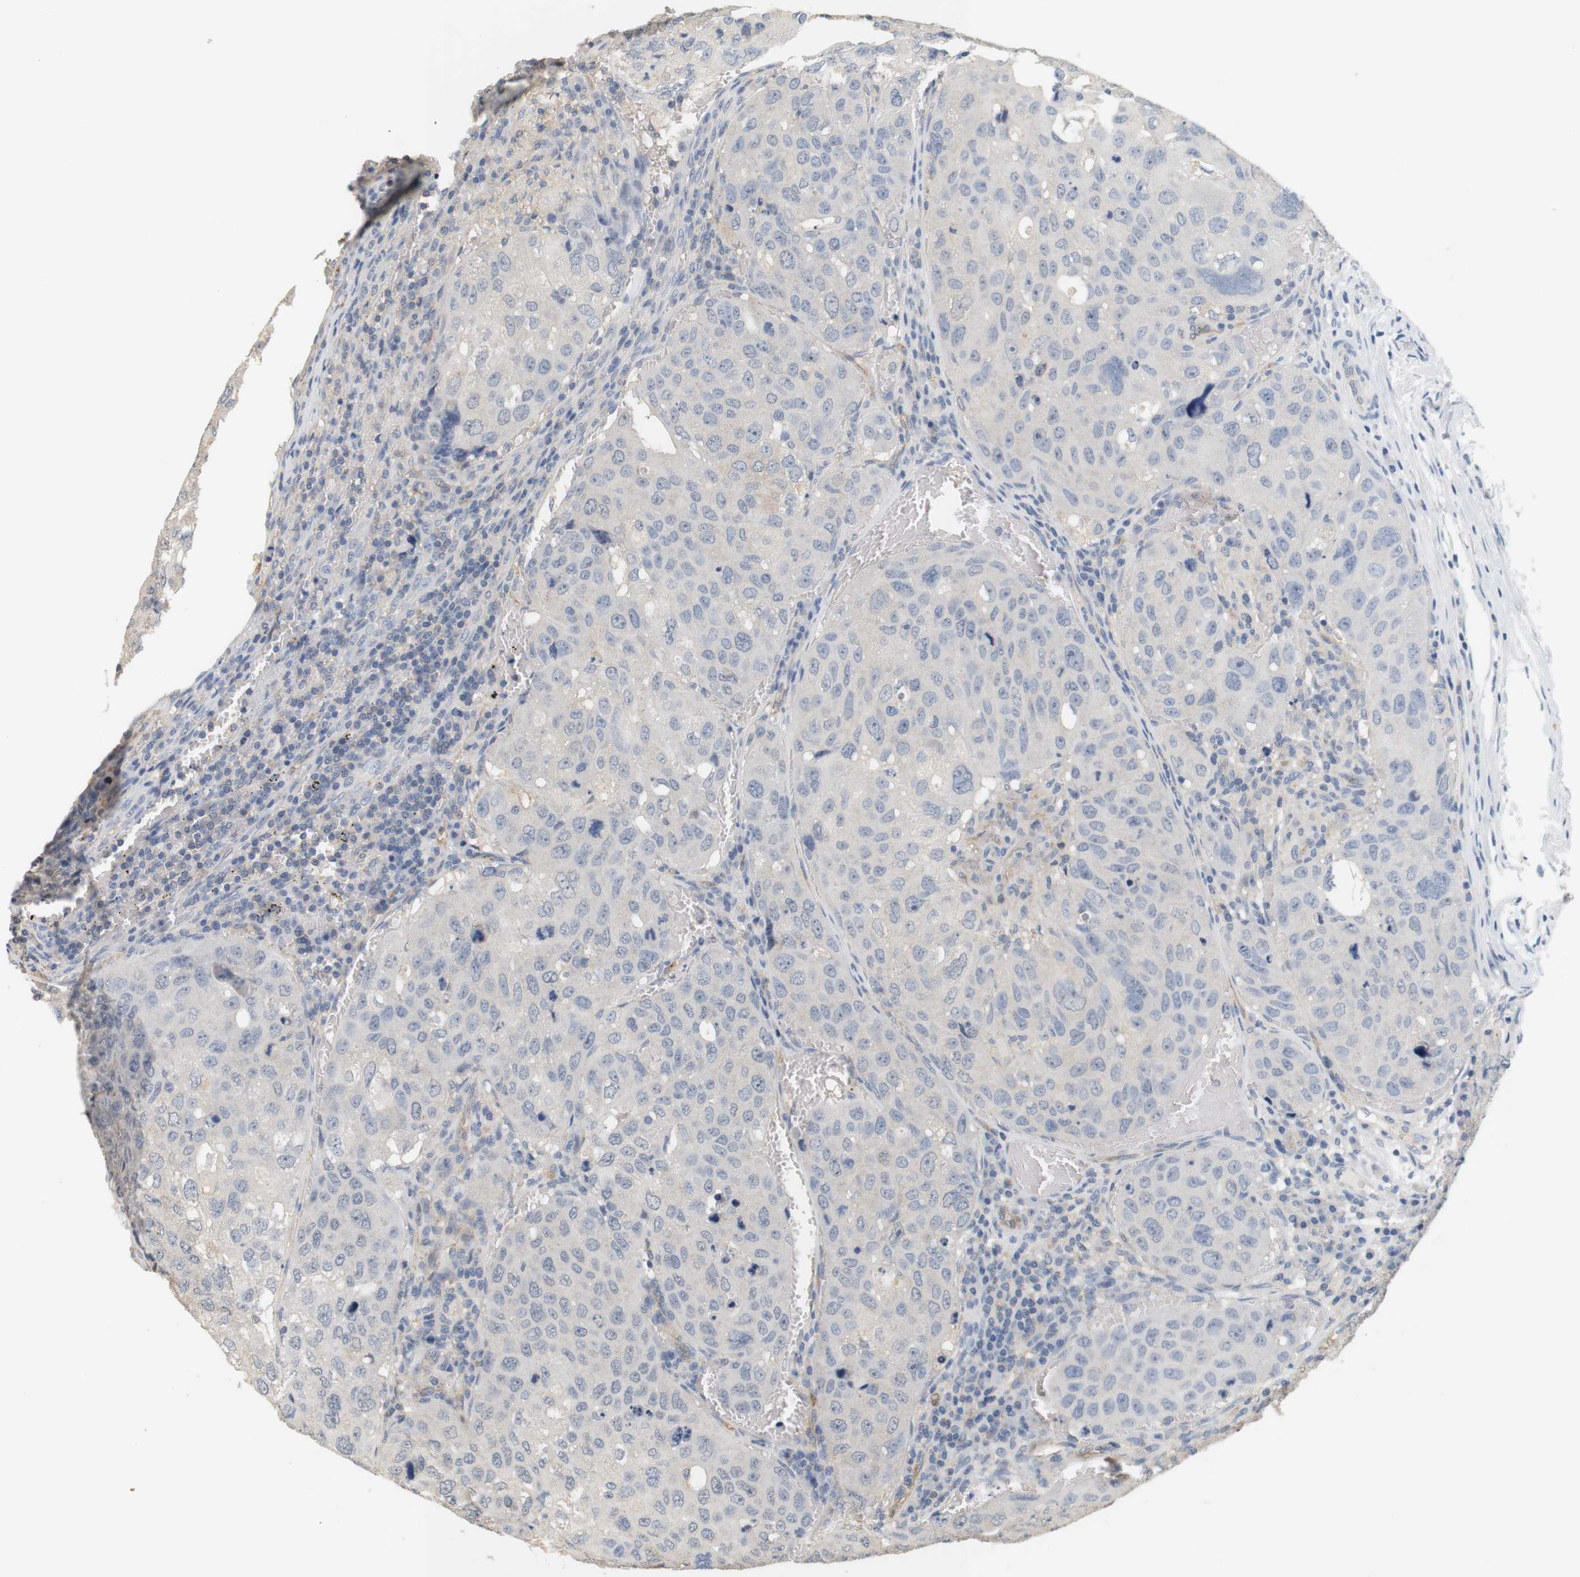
{"staining": {"intensity": "negative", "quantity": "none", "location": "none"}, "tissue": "urothelial cancer", "cell_type": "Tumor cells", "image_type": "cancer", "snomed": [{"axis": "morphology", "description": "Urothelial carcinoma, High grade"}, {"axis": "topography", "description": "Lymph node"}, {"axis": "topography", "description": "Urinary bladder"}], "caption": "Urothelial cancer stained for a protein using immunohistochemistry reveals no expression tumor cells.", "gene": "OSR1", "patient": {"sex": "male", "age": 51}}